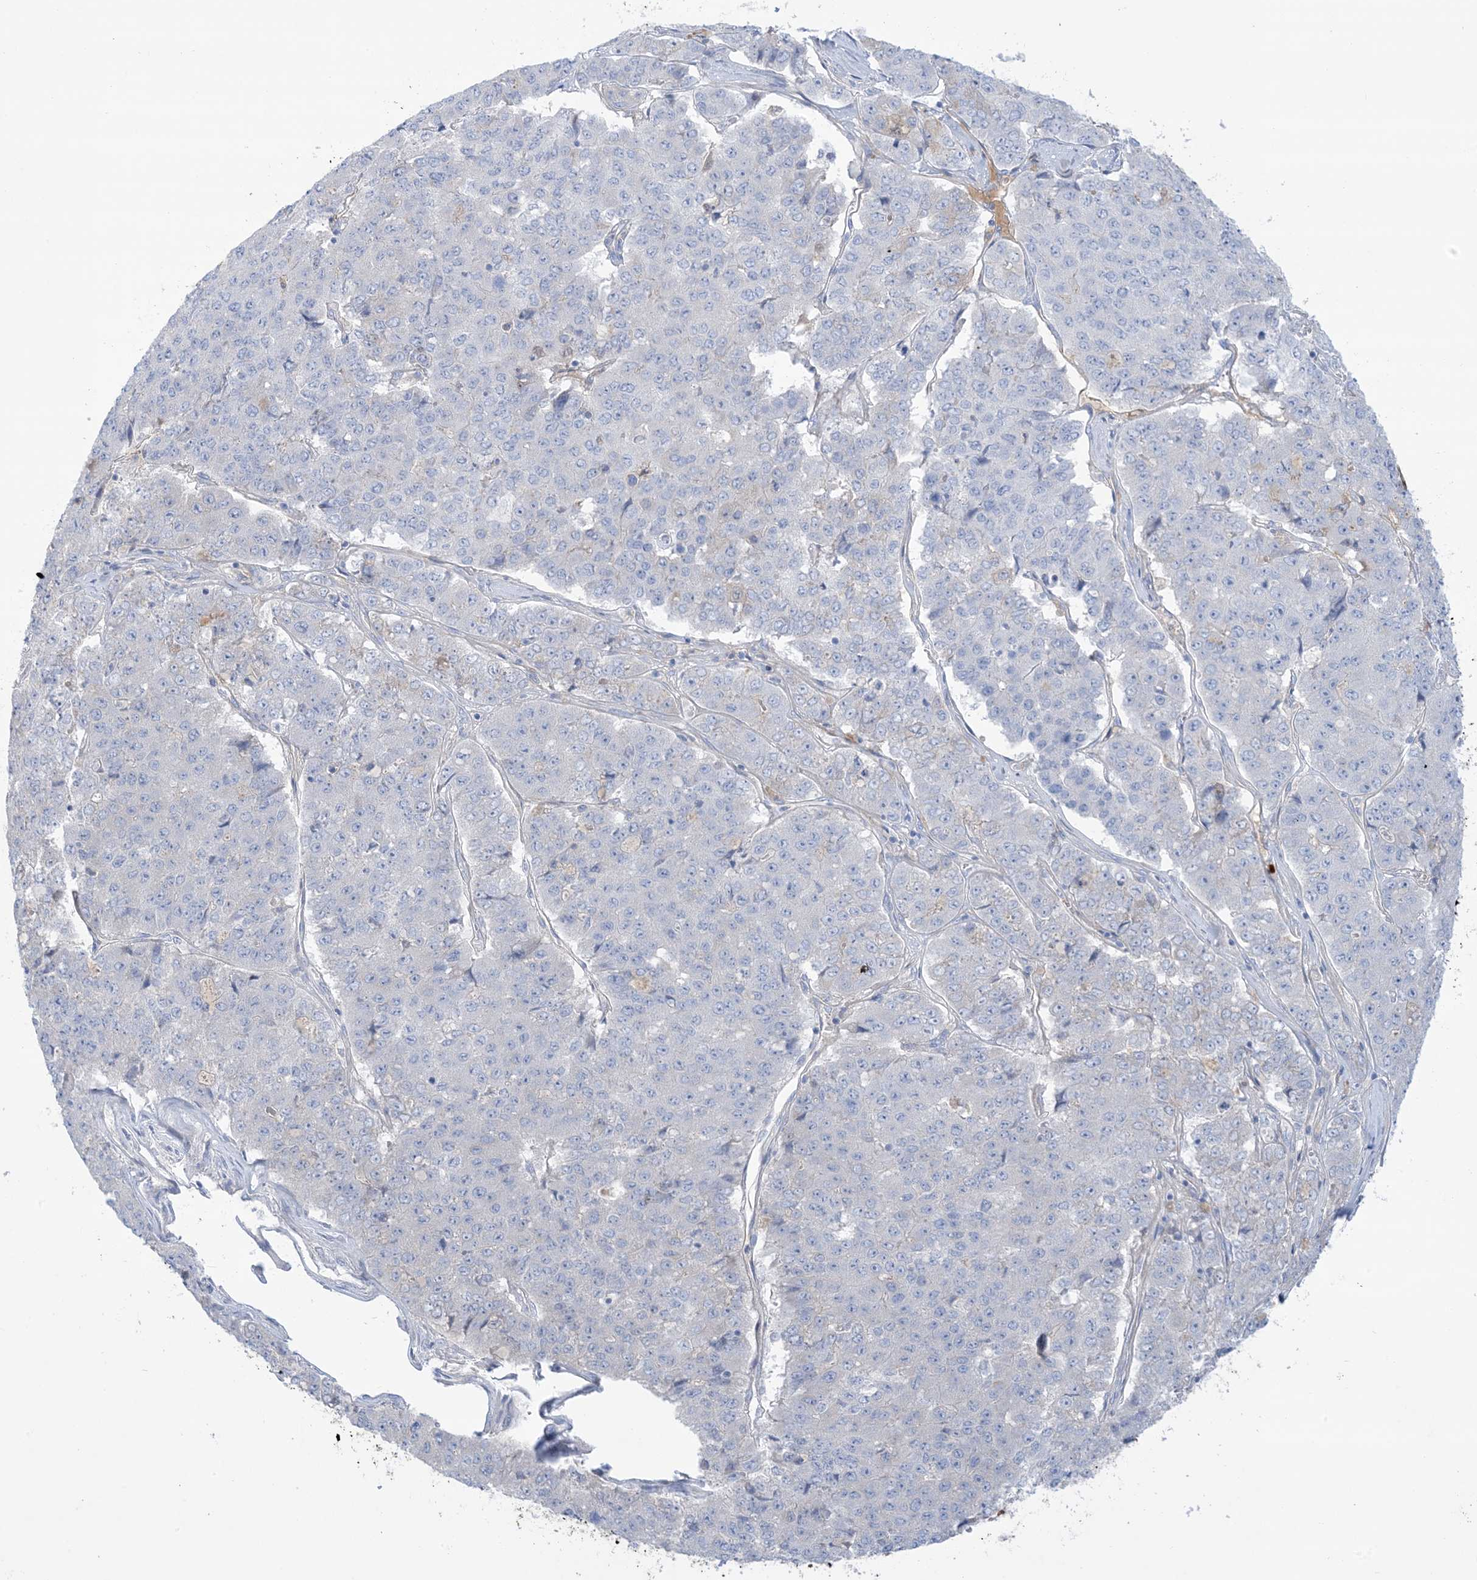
{"staining": {"intensity": "negative", "quantity": "none", "location": "none"}, "tissue": "pancreatic cancer", "cell_type": "Tumor cells", "image_type": "cancer", "snomed": [{"axis": "morphology", "description": "Adenocarcinoma, NOS"}, {"axis": "topography", "description": "Pancreas"}], "caption": "A photomicrograph of pancreatic adenocarcinoma stained for a protein demonstrates no brown staining in tumor cells. The staining is performed using DAB (3,3'-diaminobenzidine) brown chromogen with nuclei counter-stained in using hematoxylin.", "gene": "ATP11C", "patient": {"sex": "male", "age": 50}}